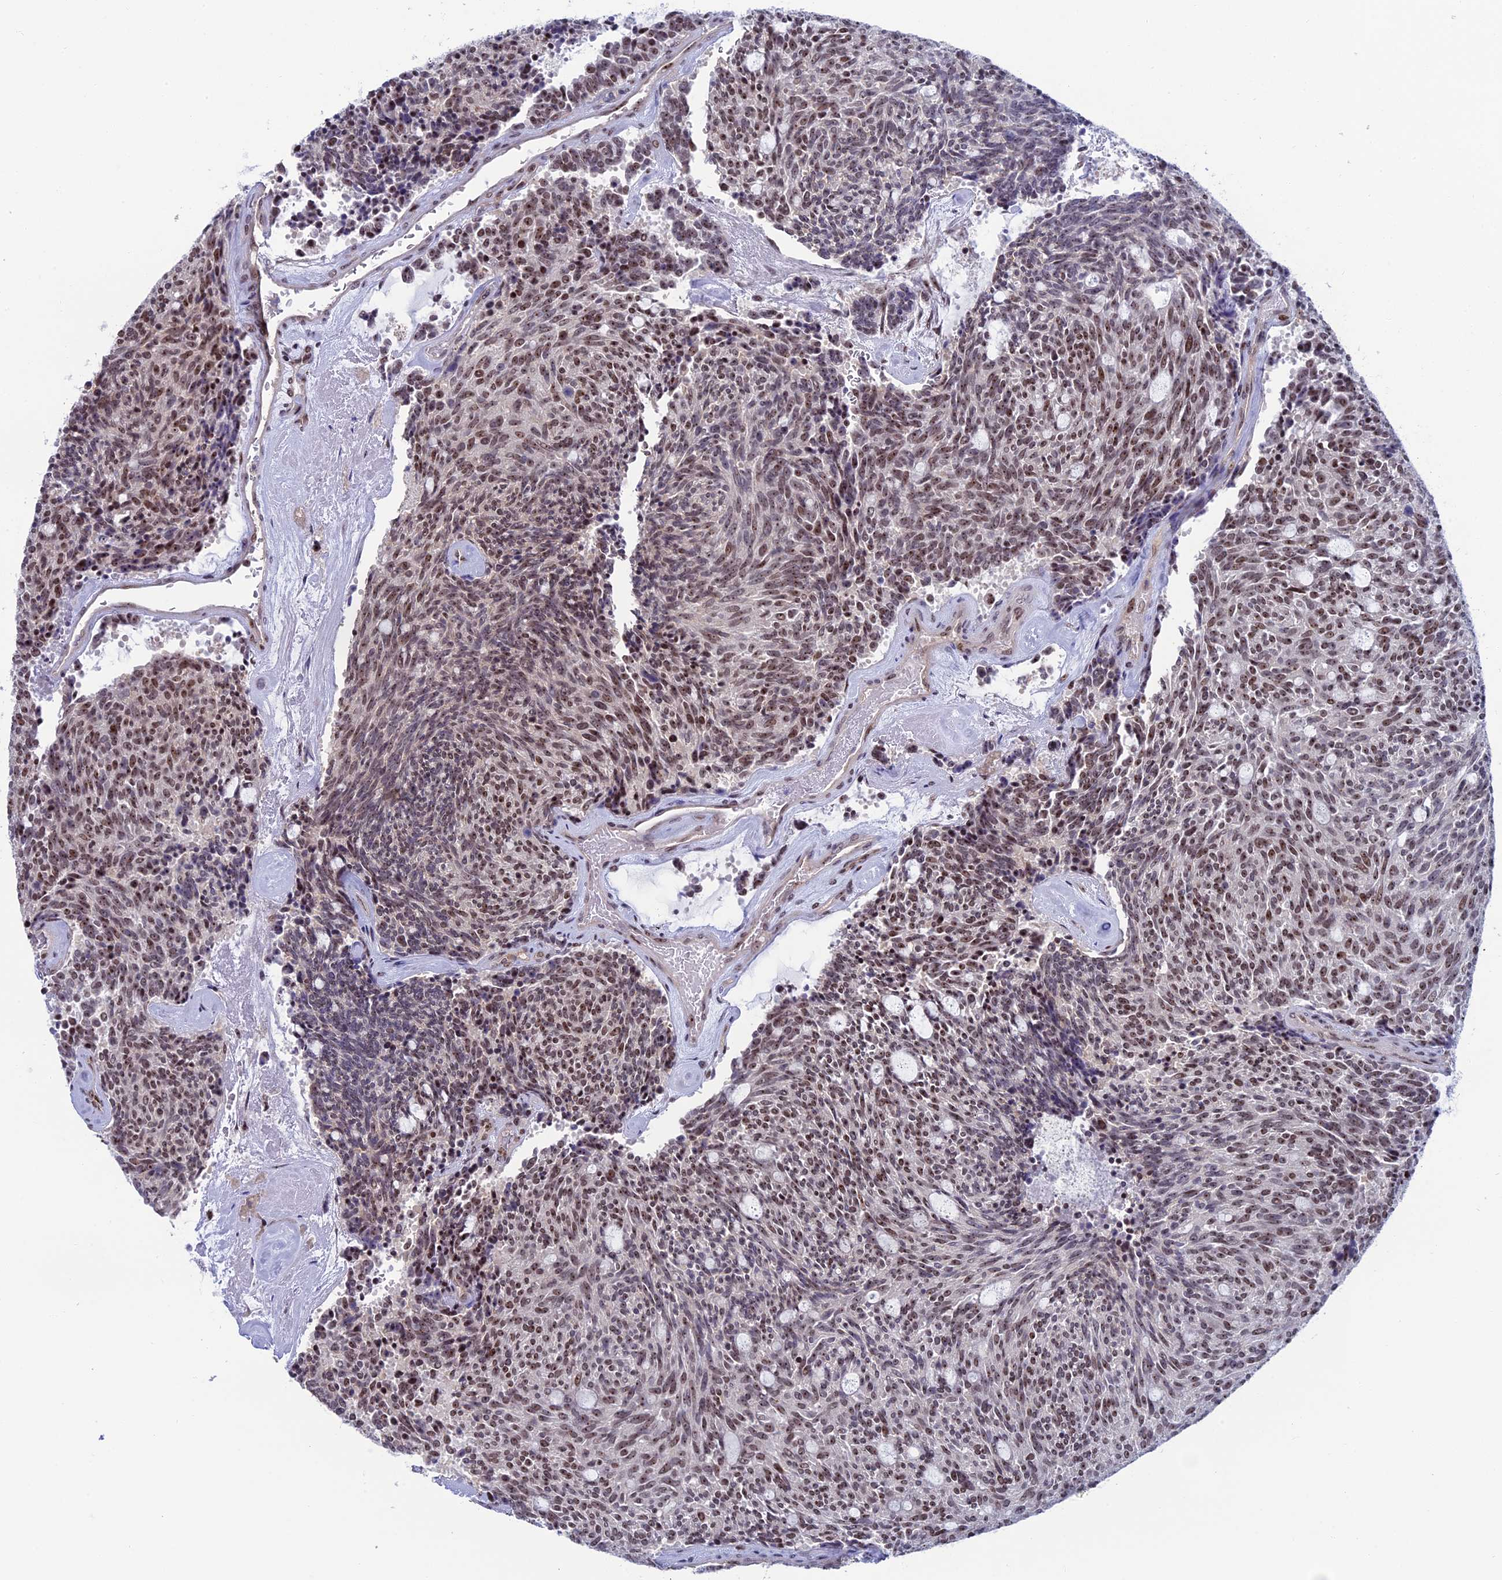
{"staining": {"intensity": "moderate", "quantity": ">75%", "location": "nuclear"}, "tissue": "carcinoid", "cell_type": "Tumor cells", "image_type": "cancer", "snomed": [{"axis": "morphology", "description": "Carcinoid, malignant, NOS"}, {"axis": "topography", "description": "Pancreas"}], "caption": "About >75% of tumor cells in human carcinoid display moderate nuclear protein expression as visualized by brown immunohistochemical staining.", "gene": "CCDC86", "patient": {"sex": "female", "age": 54}}